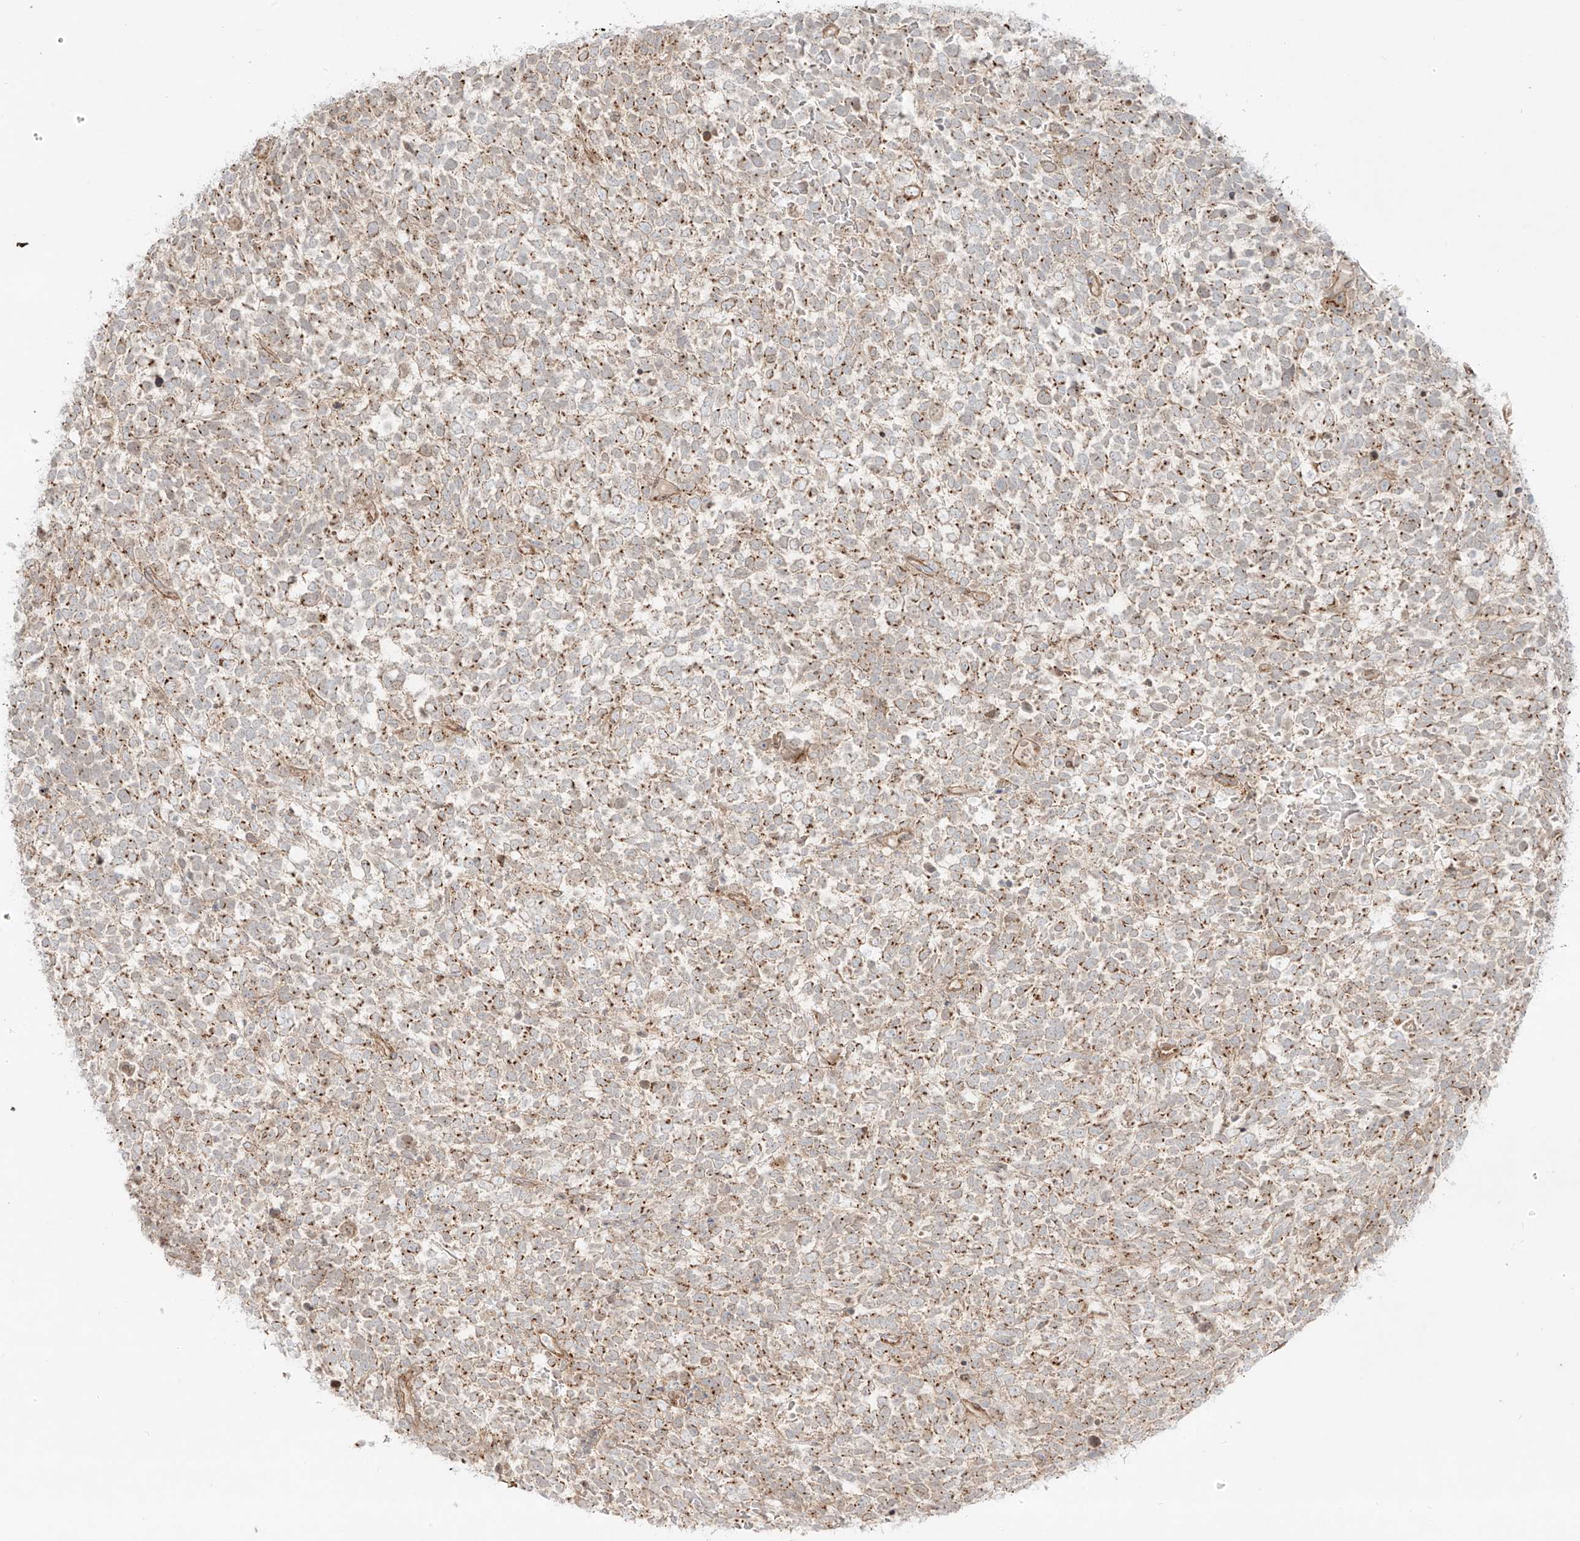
{"staining": {"intensity": "moderate", "quantity": ">75%", "location": "cytoplasmic/membranous"}, "tissue": "urothelial cancer", "cell_type": "Tumor cells", "image_type": "cancer", "snomed": [{"axis": "morphology", "description": "Urothelial carcinoma, High grade"}, {"axis": "topography", "description": "Urinary bladder"}], "caption": "Protein staining of urothelial carcinoma (high-grade) tissue shows moderate cytoplasmic/membranous expression in approximately >75% of tumor cells.", "gene": "ZNF287", "patient": {"sex": "female", "age": 82}}